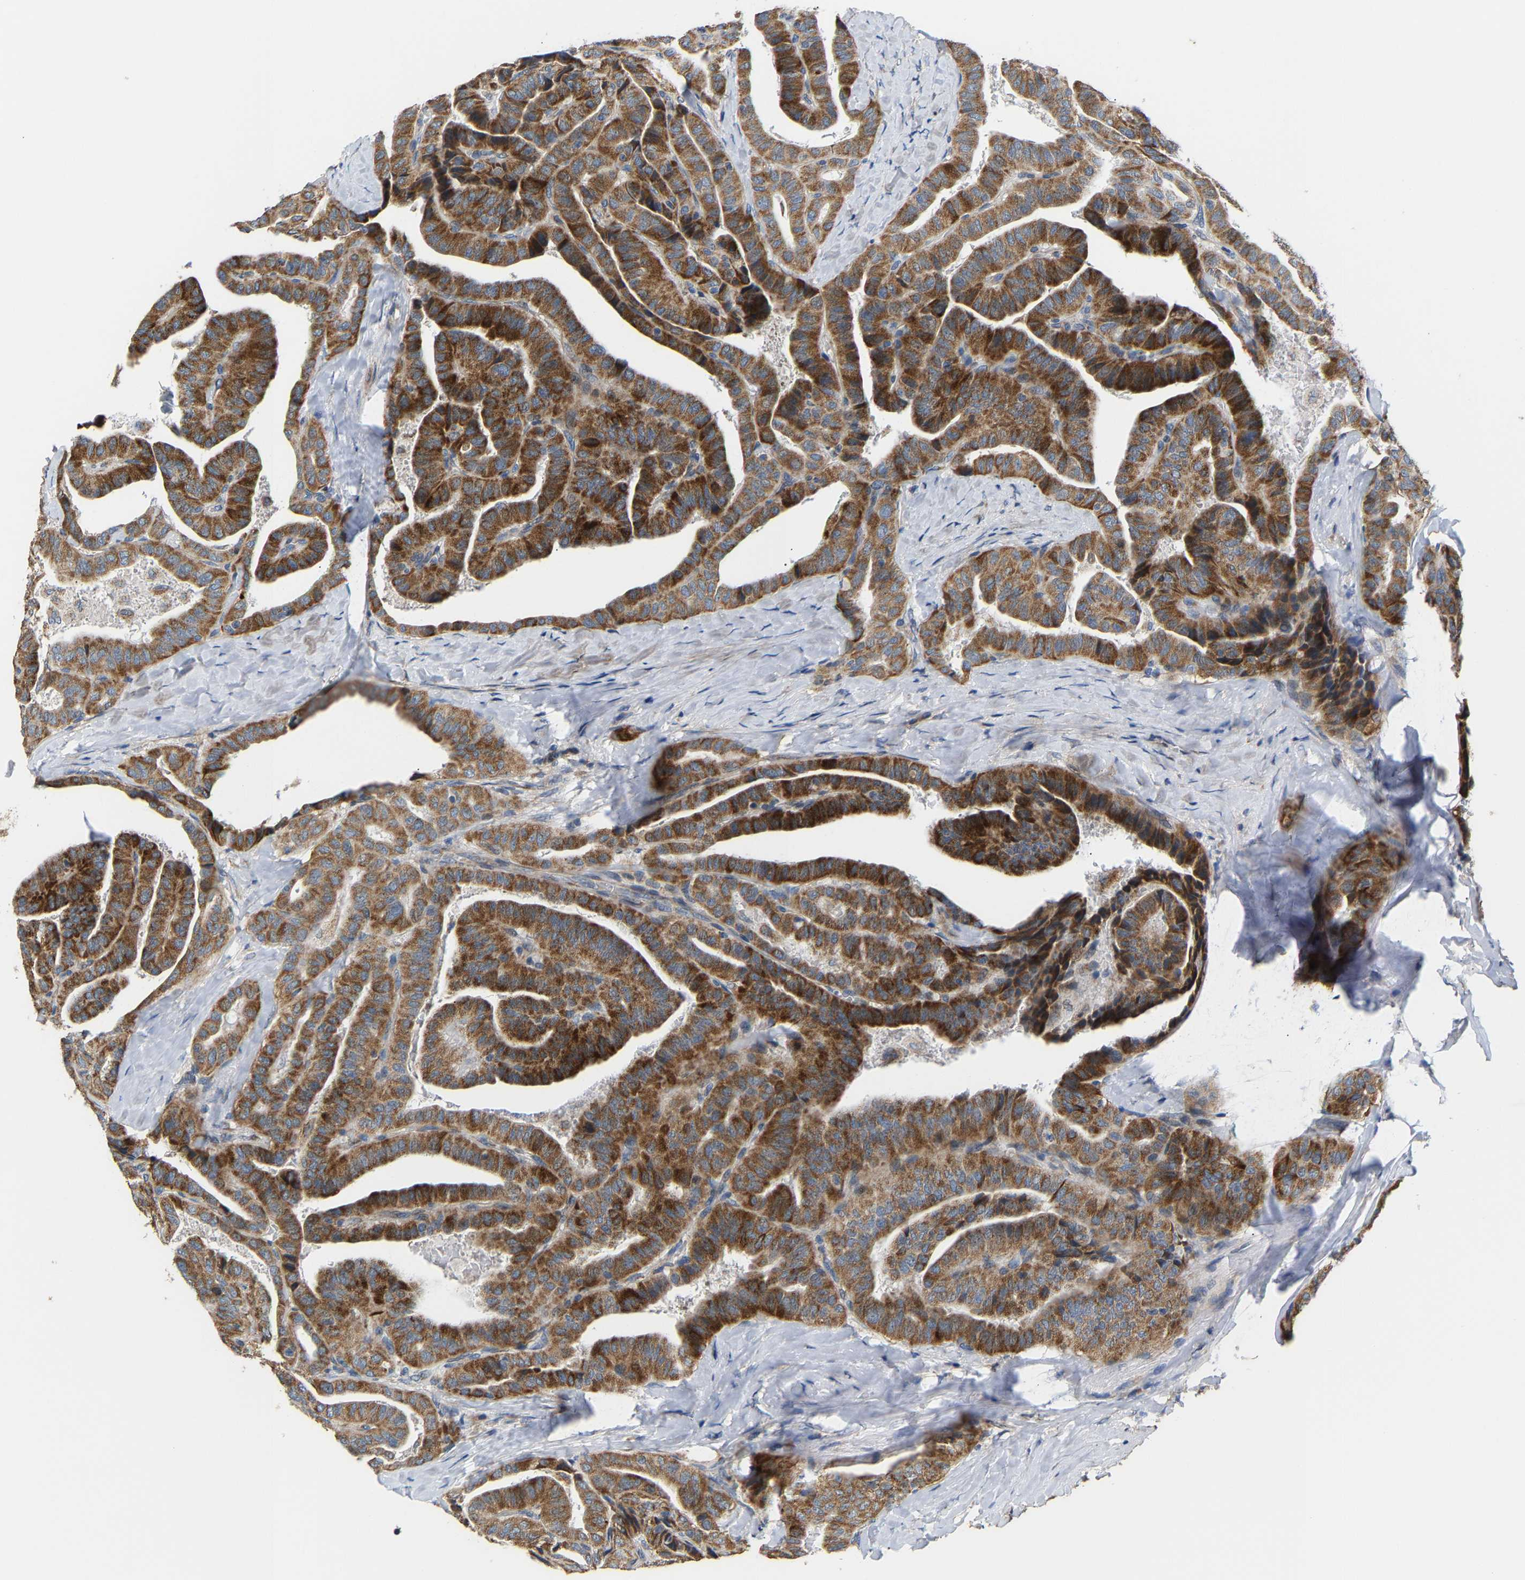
{"staining": {"intensity": "strong", "quantity": ">75%", "location": "cytoplasmic/membranous"}, "tissue": "thyroid cancer", "cell_type": "Tumor cells", "image_type": "cancer", "snomed": [{"axis": "morphology", "description": "Papillary adenocarcinoma, NOS"}, {"axis": "topography", "description": "Thyroid gland"}], "caption": "Human thyroid papillary adenocarcinoma stained with a brown dye reveals strong cytoplasmic/membranous positive staining in about >75% of tumor cells.", "gene": "TMEM168", "patient": {"sex": "male", "age": 77}}